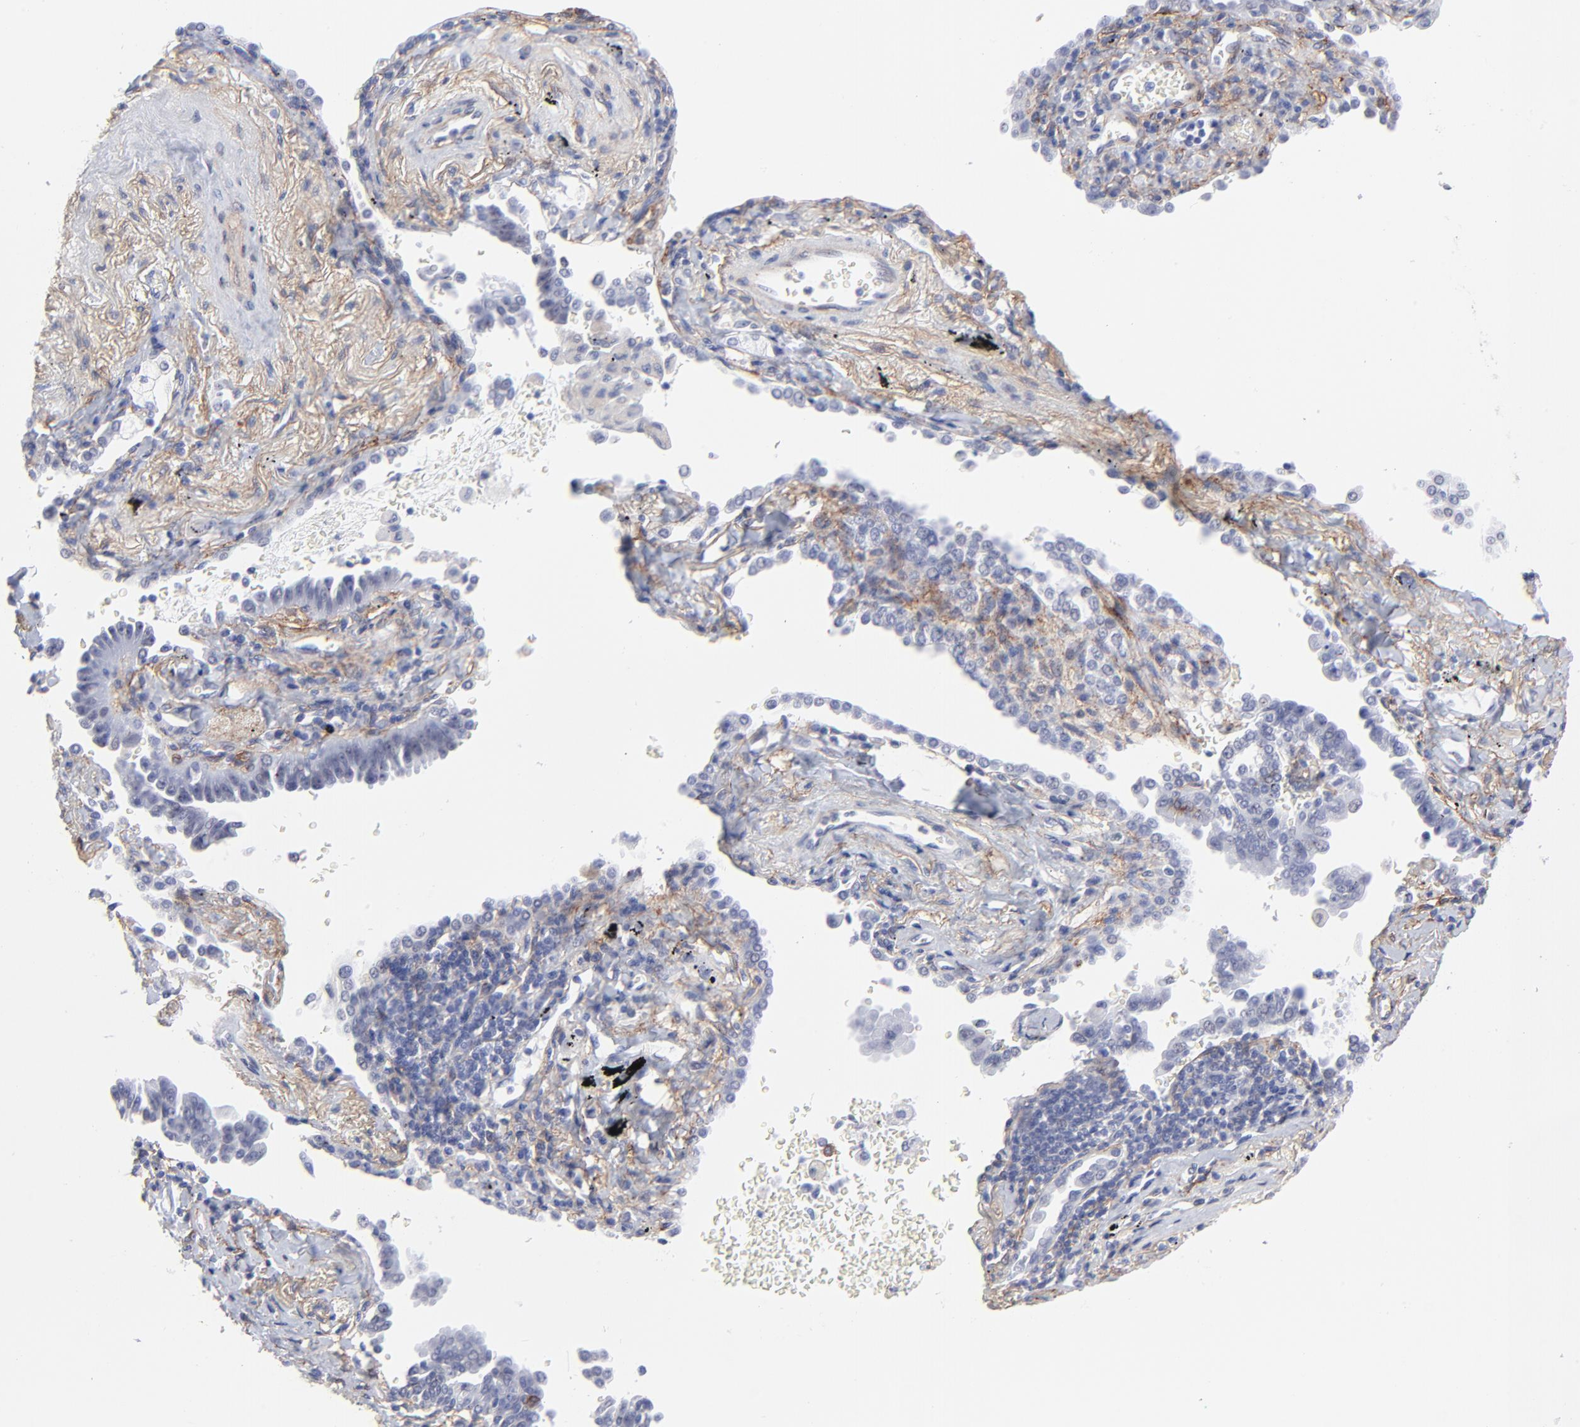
{"staining": {"intensity": "negative", "quantity": "none", "location": "none"}, "tissue": "lung cancer", "cell_type": "Tumor cells", "image_type": "cancer", "snomed": [{"axis": "morphology", "description": "Adenocarcinoma, NOS"}, {"axis": "topography", "description": "Lung"}], "caption": "An image of human lung cancer (adenocarcinoma) is negative for staining in tumor cells. Nuclei are stained in blue.", "gene": "PDGFRB", "patient": {"sex": "female", "age": 64}}